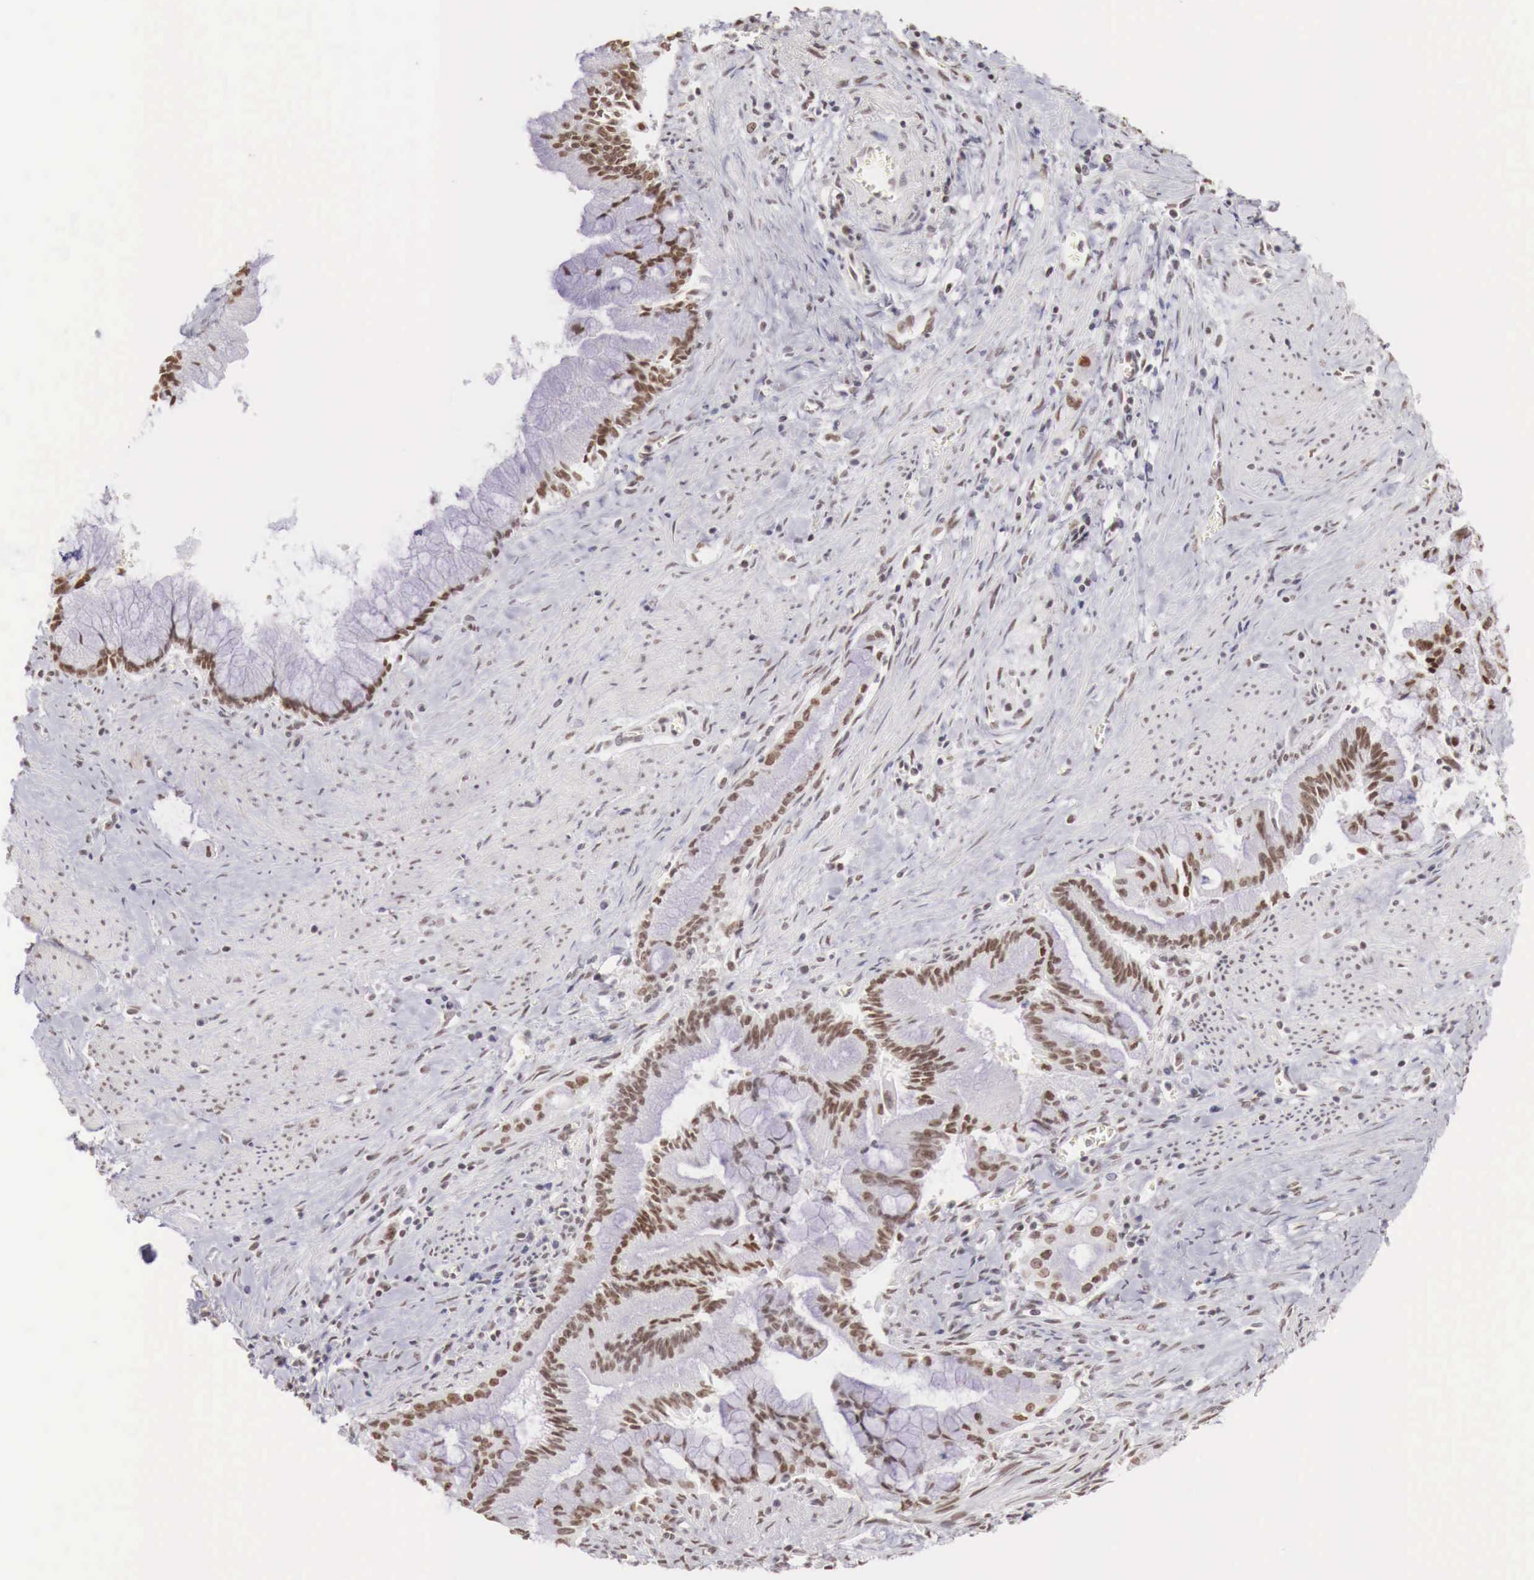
{"staining": {"intensity": "weak", "quantity": "25%-75%", "location": "nuclear"}, "tissue": "pancreatic cancer", "cell_type": "Tumor cells", "image_type": "cancer", "snomed": [{"axis": "morphology", "description": "Adenocarcinoma, NOS"}, {"axis": "topography", "description": "Pancreas"}], "caption": "This is a micrograph of immunohistochemistry staining of pancreatic adenocarcinoma, which shows weak expression in the nuclear of tumor cells.", "gene": "PHF14", "patient": {"sex": "male", "age": 59}}